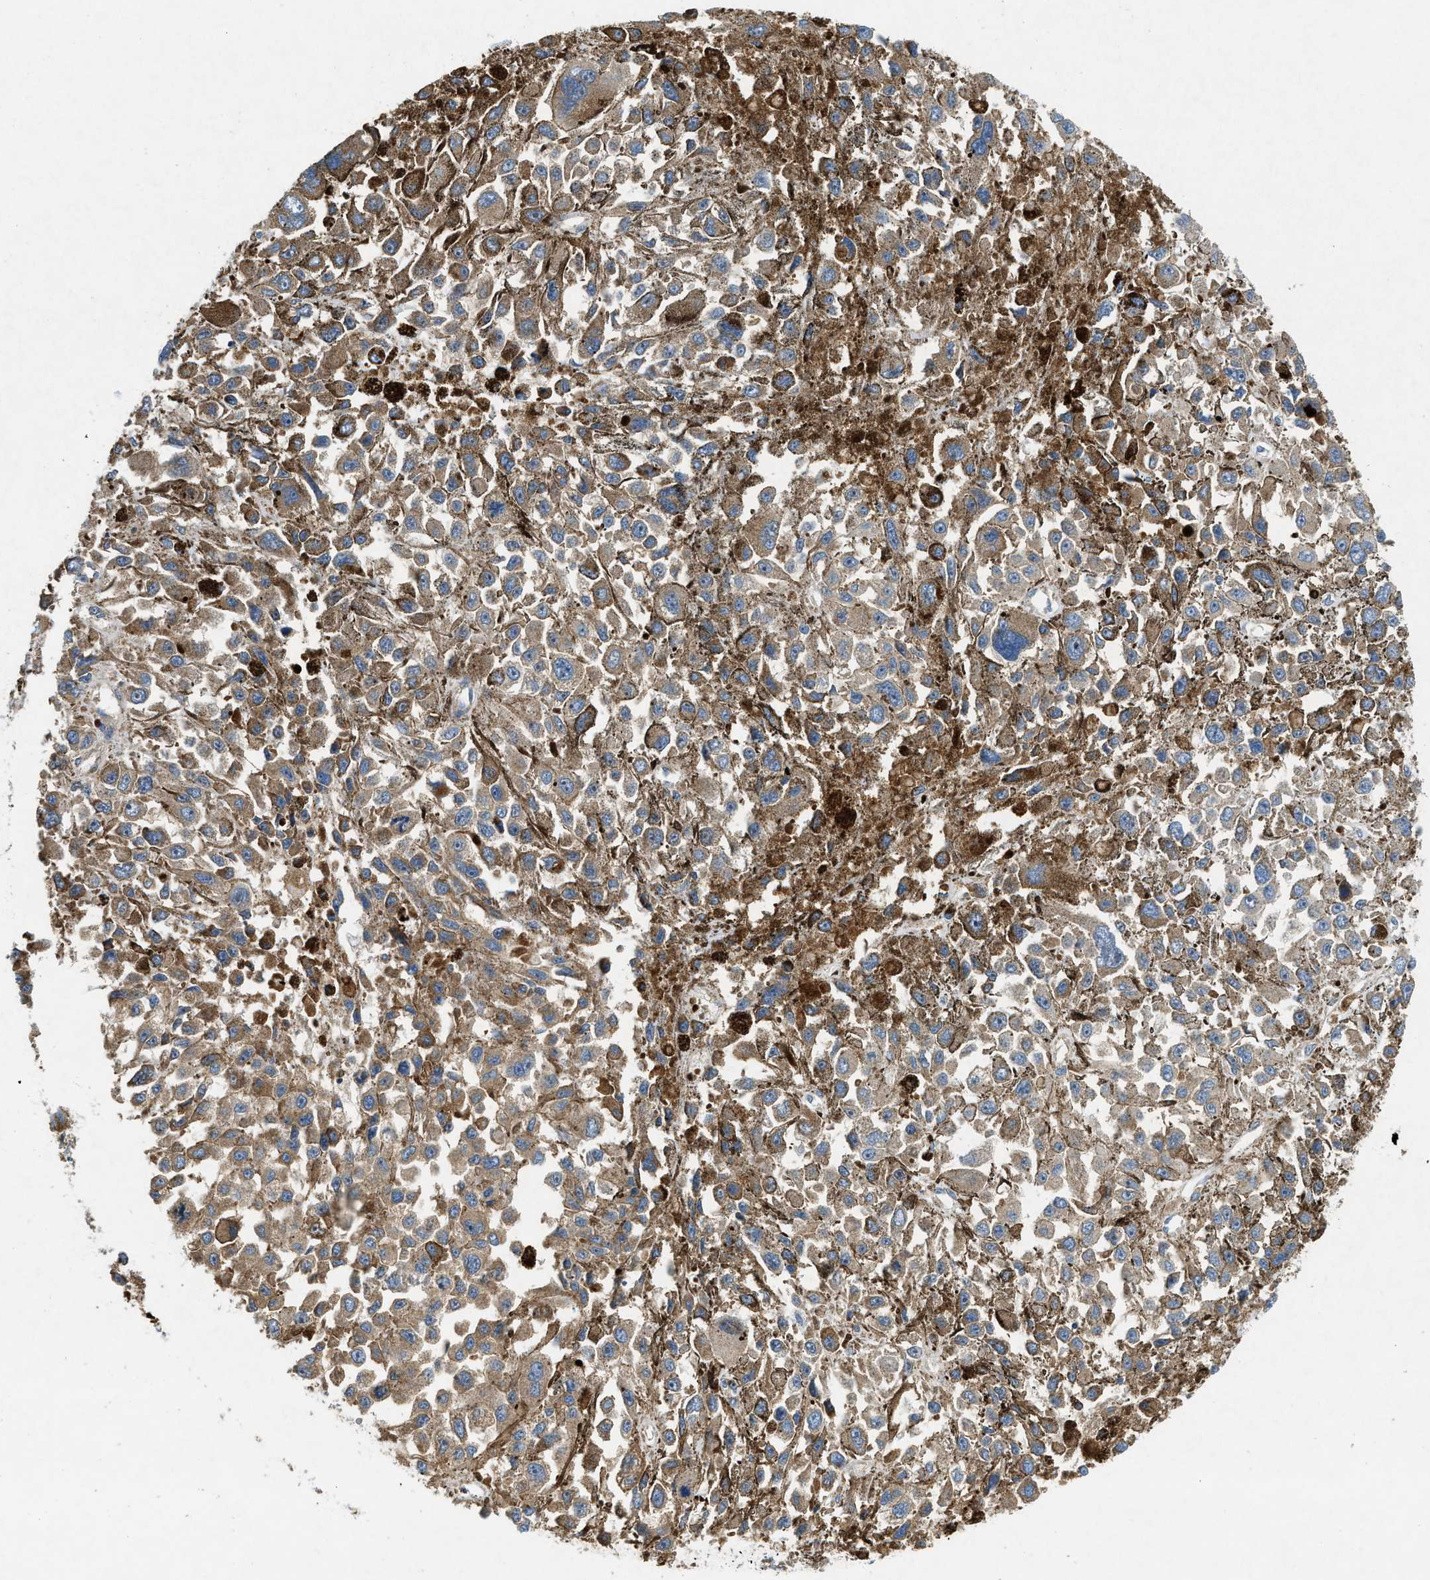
{"staining": {"intensity": "moderate", "quantity": "25%-75%", "location": "cytoplasmic/membranous"}, "tissue": "melanoma", "cell_type": "Tumor cells", "image_type": "cancer", "snomed": [{"axis": "morphology", "description": "Malignant melanoma, Metastatic site"}, {"axis": "topography", "description": "Lymph node"}], "caption": "Protein expression analysis of human melanoma reveals moderate cytoplasmic/membranous staining in approximately 25%-75% of tumor cells.", "gene": "CSPG4", "patient": {"sex": "male", "age": 59}}